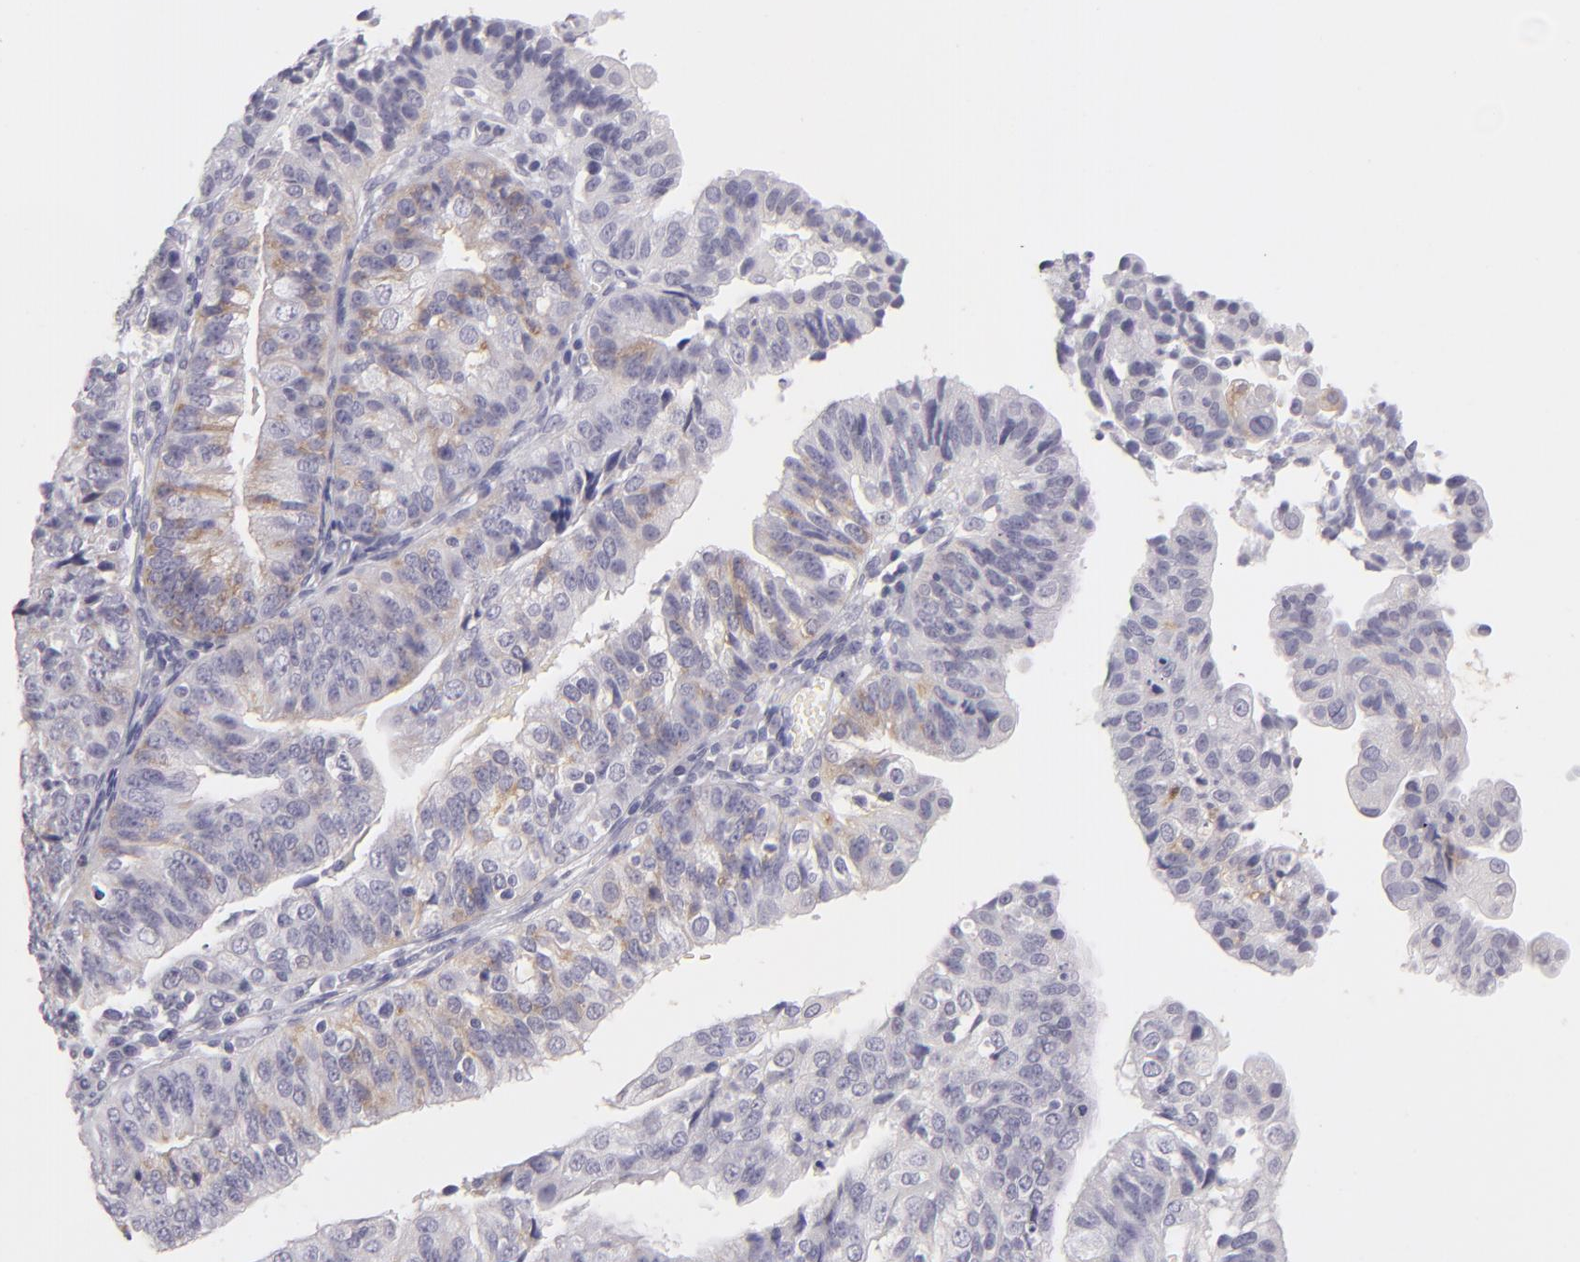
{"staining": {"intensity": "weak", "quantity": "25%-75%", "location": "cytoplasmic/membranous"}, "tissue": "endometrial cancer", "cell_type": "Tumor cells", "image_type": "cancer", "snomed": [{"axis": "morphology", "description": "Adenocarcinoma, NOS"}, {"axis": "topography", "description": "Endometrium"}], "caption": "A low amount of weak cytoplasmic/membranous staining is appreciated in approximately 25%-75% of tumor cells in endometrial cancer (adenocarcinoma) tissue.", "gene": "TNNC1", "patient": {"sex": "female", "age": 56}}